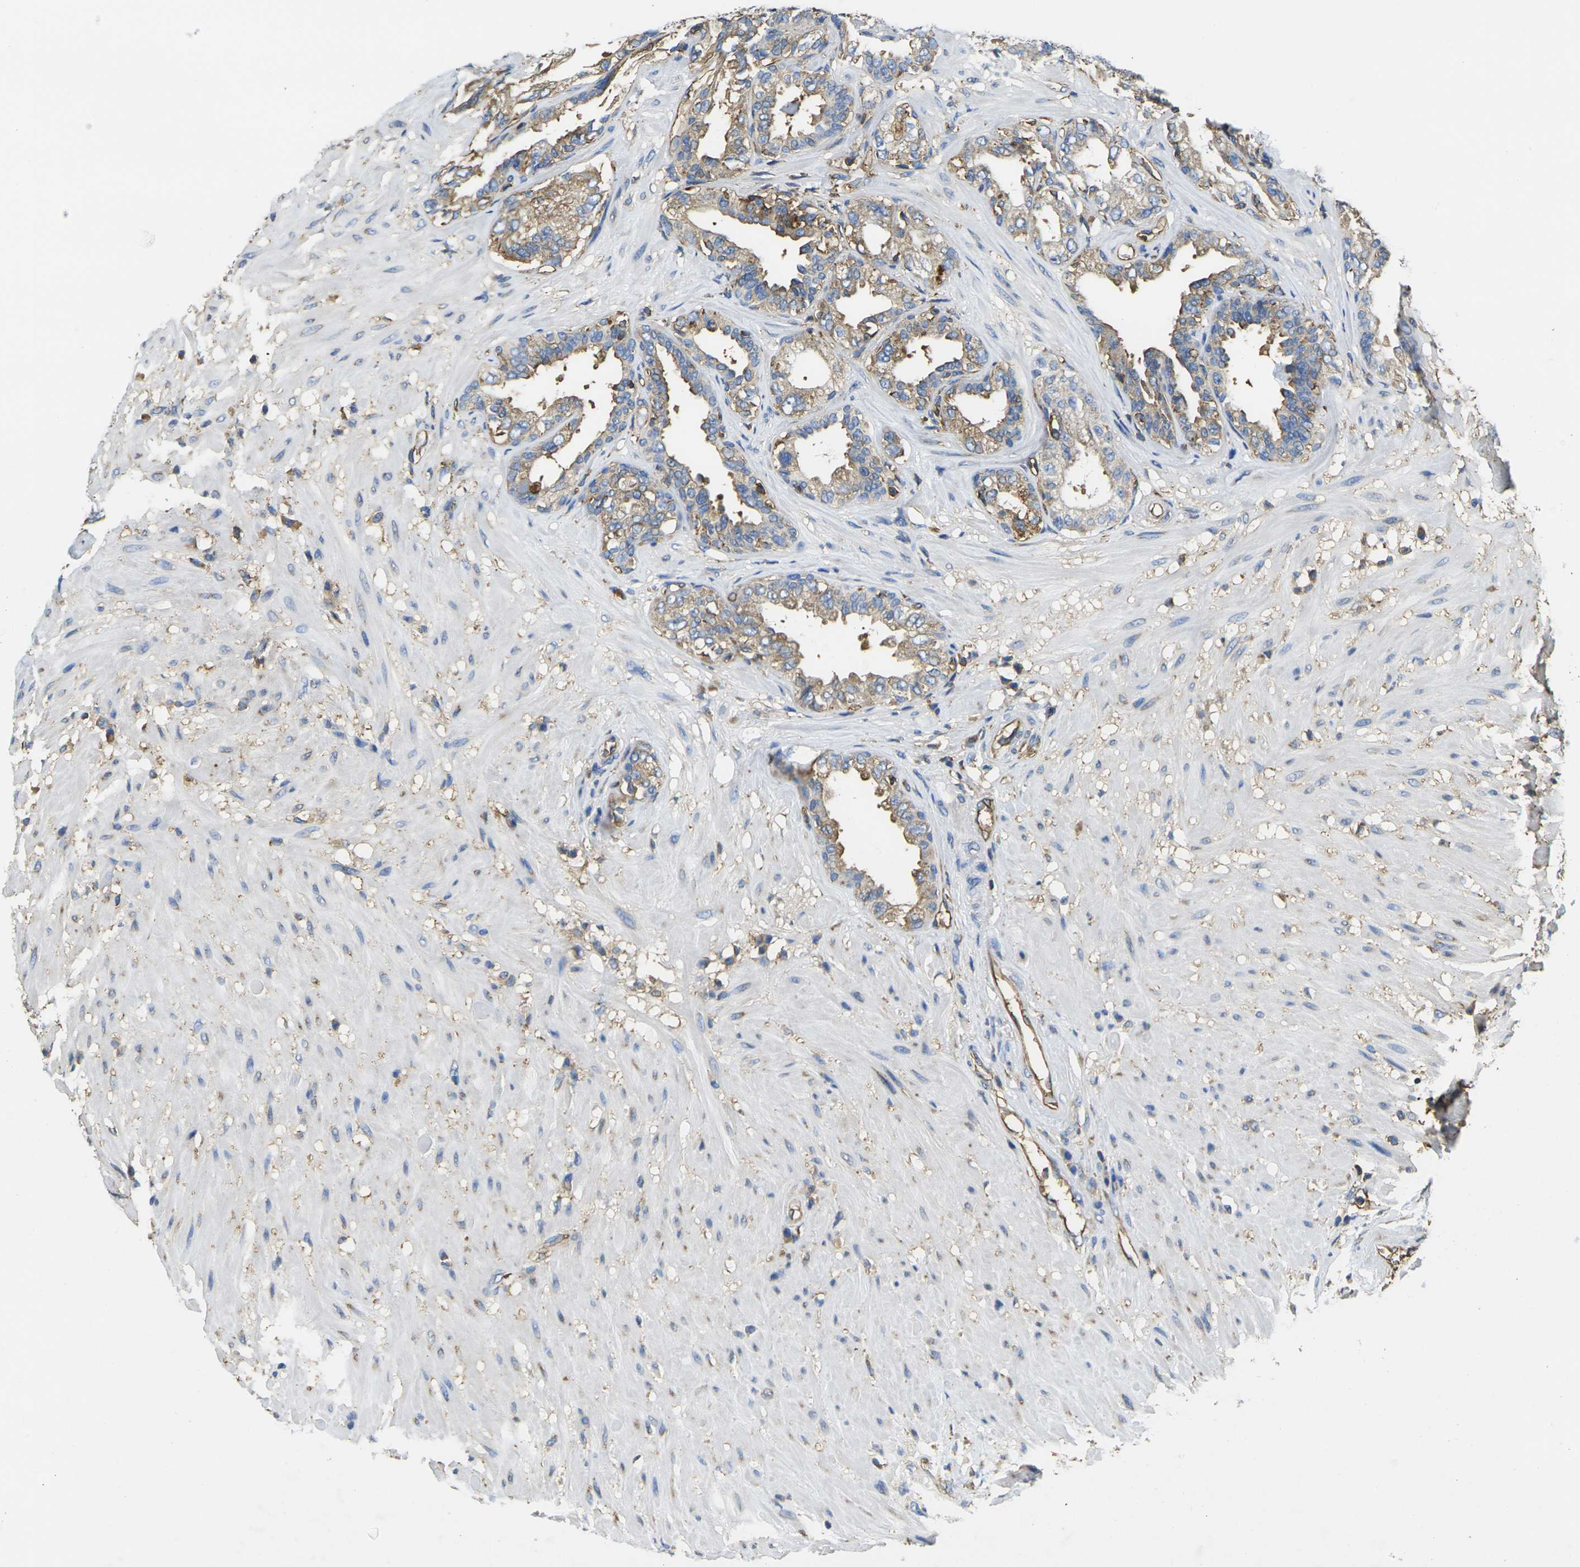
{"staining": {"intensity": "moderate", "quantity": ">75%", "location": "cytoplasmic/membranous"}, "tissue": "seminal vesicle", "cell_type": "Glandular cells", "image_type": "normal", "snomed": [{"axis": "morphology", "description": "Normal tissue, NOS"}, {"axis": "topography", "description": "Seminal veicle"}], "caption": "Immunohistochemical staining of normal human seminal vesicle reveals medium levels of moderate cytoplasmic/membranous staining in about >75% of glandular cells.", "gene": "FAM110D", "patient": {"sex": "male", "age": 61}}